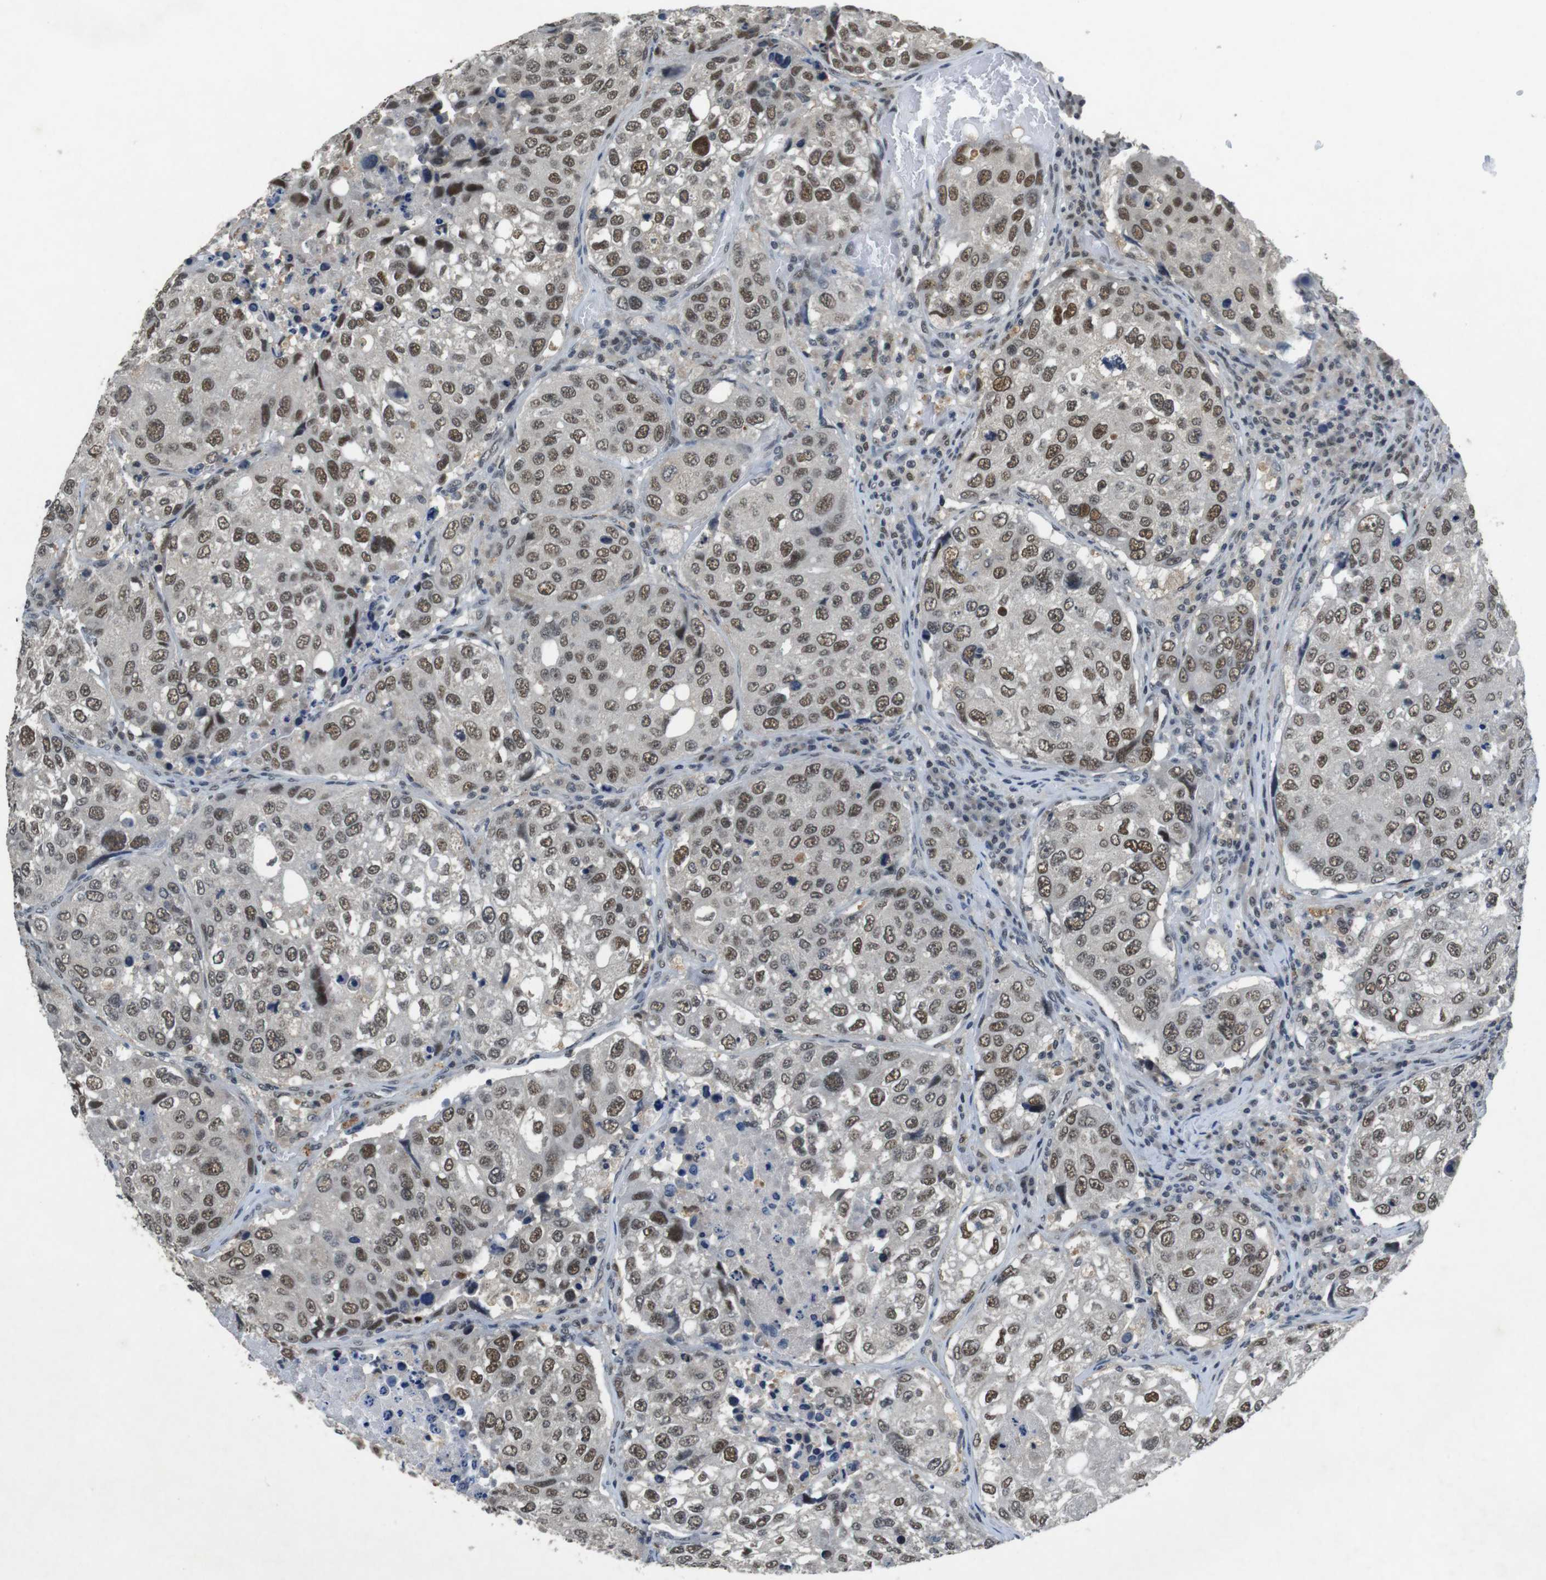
{"staining": {"intensity": "moderate", "quantity": ">75%", "location": "nuclear"}, "tissue": "urothelial cancer", "cell_type": "Tumor cells", "image_type": "cancer", "snomed": [{"axis": "morphology", "description": "Urothelial carcinoma, High grade"}, {"axis": "topography", "description": "Lymph node"}, {"axis": "topography", "description": "Urinary bladder"}], "caption": "A medium amount of moderate nuclear positivity is seen in approximately >75% of tumor cells in high-grade urothelial carcinoma tissue.", "gene": "USP7", "patient": {"sex": "male", "age": 51}}